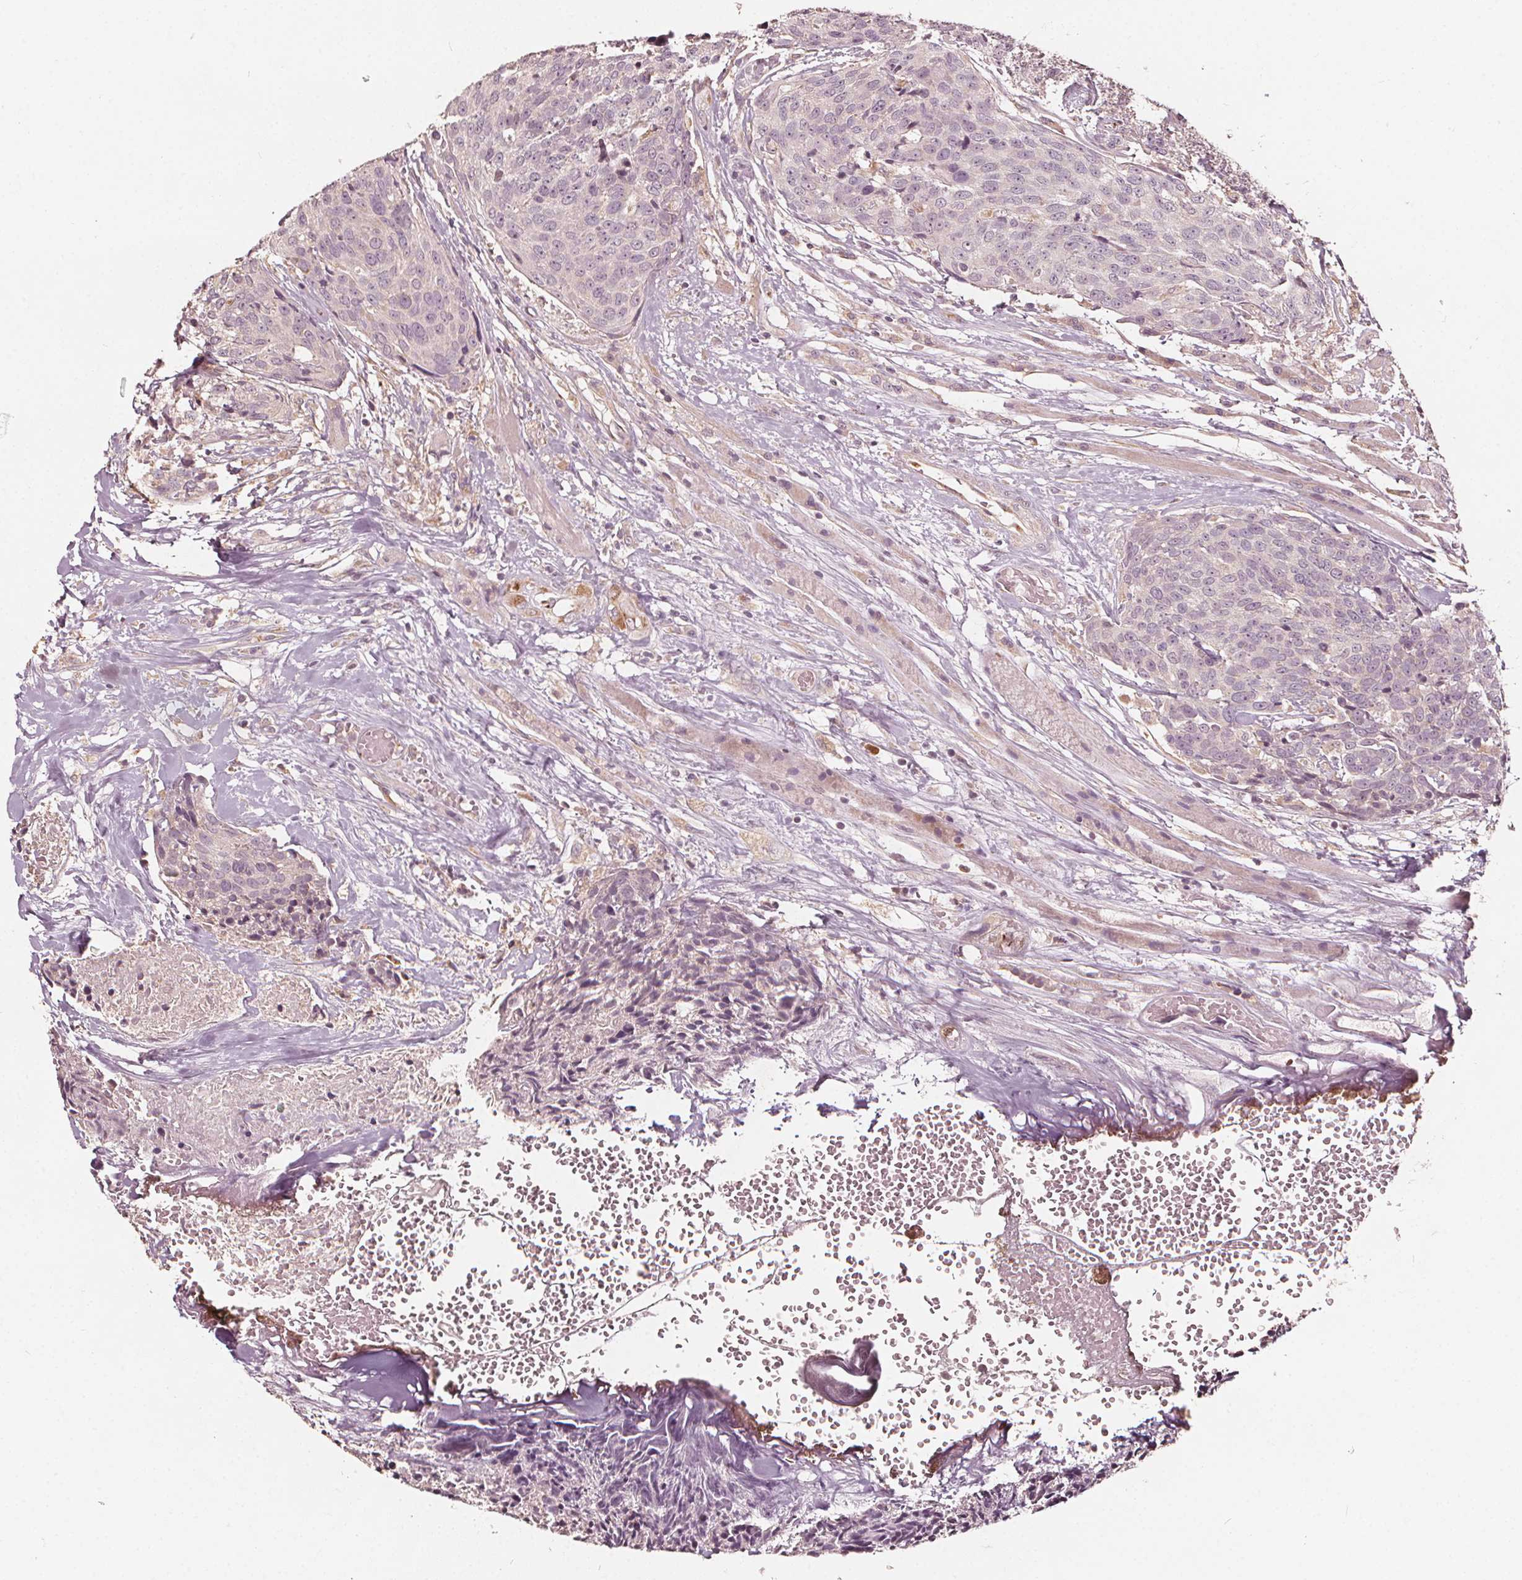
{"staining": {"intensity": "negative", "quantity": "none", "location": "none"}, "tissue": "head and neck cancer", "cell_type": "Tumor cells", "image_type": "cancer", "snomed": [{"axis": "morphology", "description": "Squamous cell carcinoma, NOS"}, {"axis": "topography", "description": "Oral tissue"}, {"axis": "topography", "description": "Head-Neck"}], "caption": "Tumor cells show no significant protein staining in head and neck cancer.", "gene": "NPC1L1", "patient": {"sex": "male", "age": 64}}